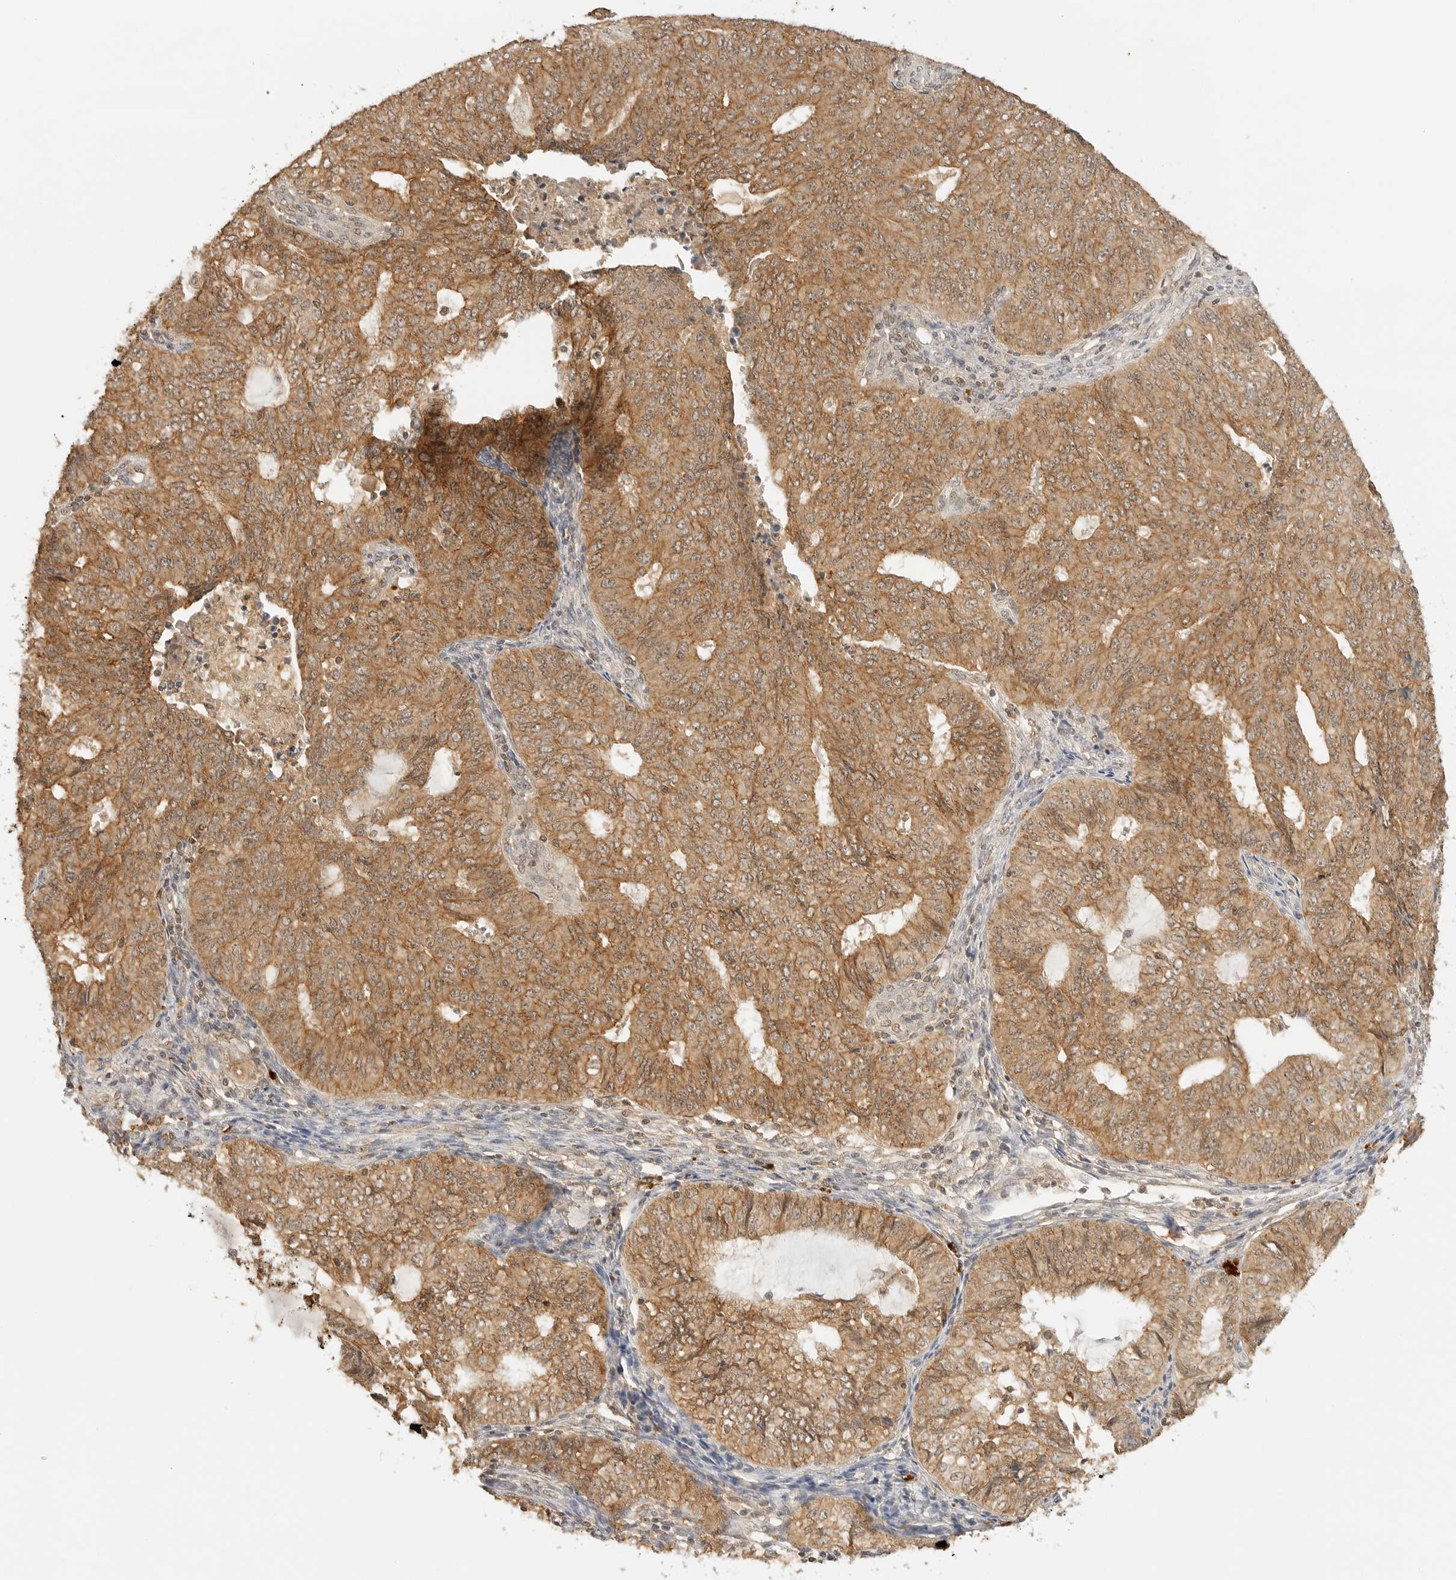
{"staining": {"intensity": "moderate", "quantity": ">75%", "location": "cytoplasmic/membranous"}, "tissue": "endometrial cancer", "cell_type": "Tumor cells", "image_type": "cancer", "snomed": [{"axis": "morphology", "description": "Adenocarcinoma, NOS"}, {"axis": "topography", "description": "Endometrium"}], "caption": "A brown stain labels moderate cytoplasmic/membranous positivity of a protein in endometrial adenocarcinoma tumor cells. (DAB IHC, brown staining for protein, blue staining for nuclei).", "gene": "EPHA1", "patient": {"sex": "female", "age": 32}}